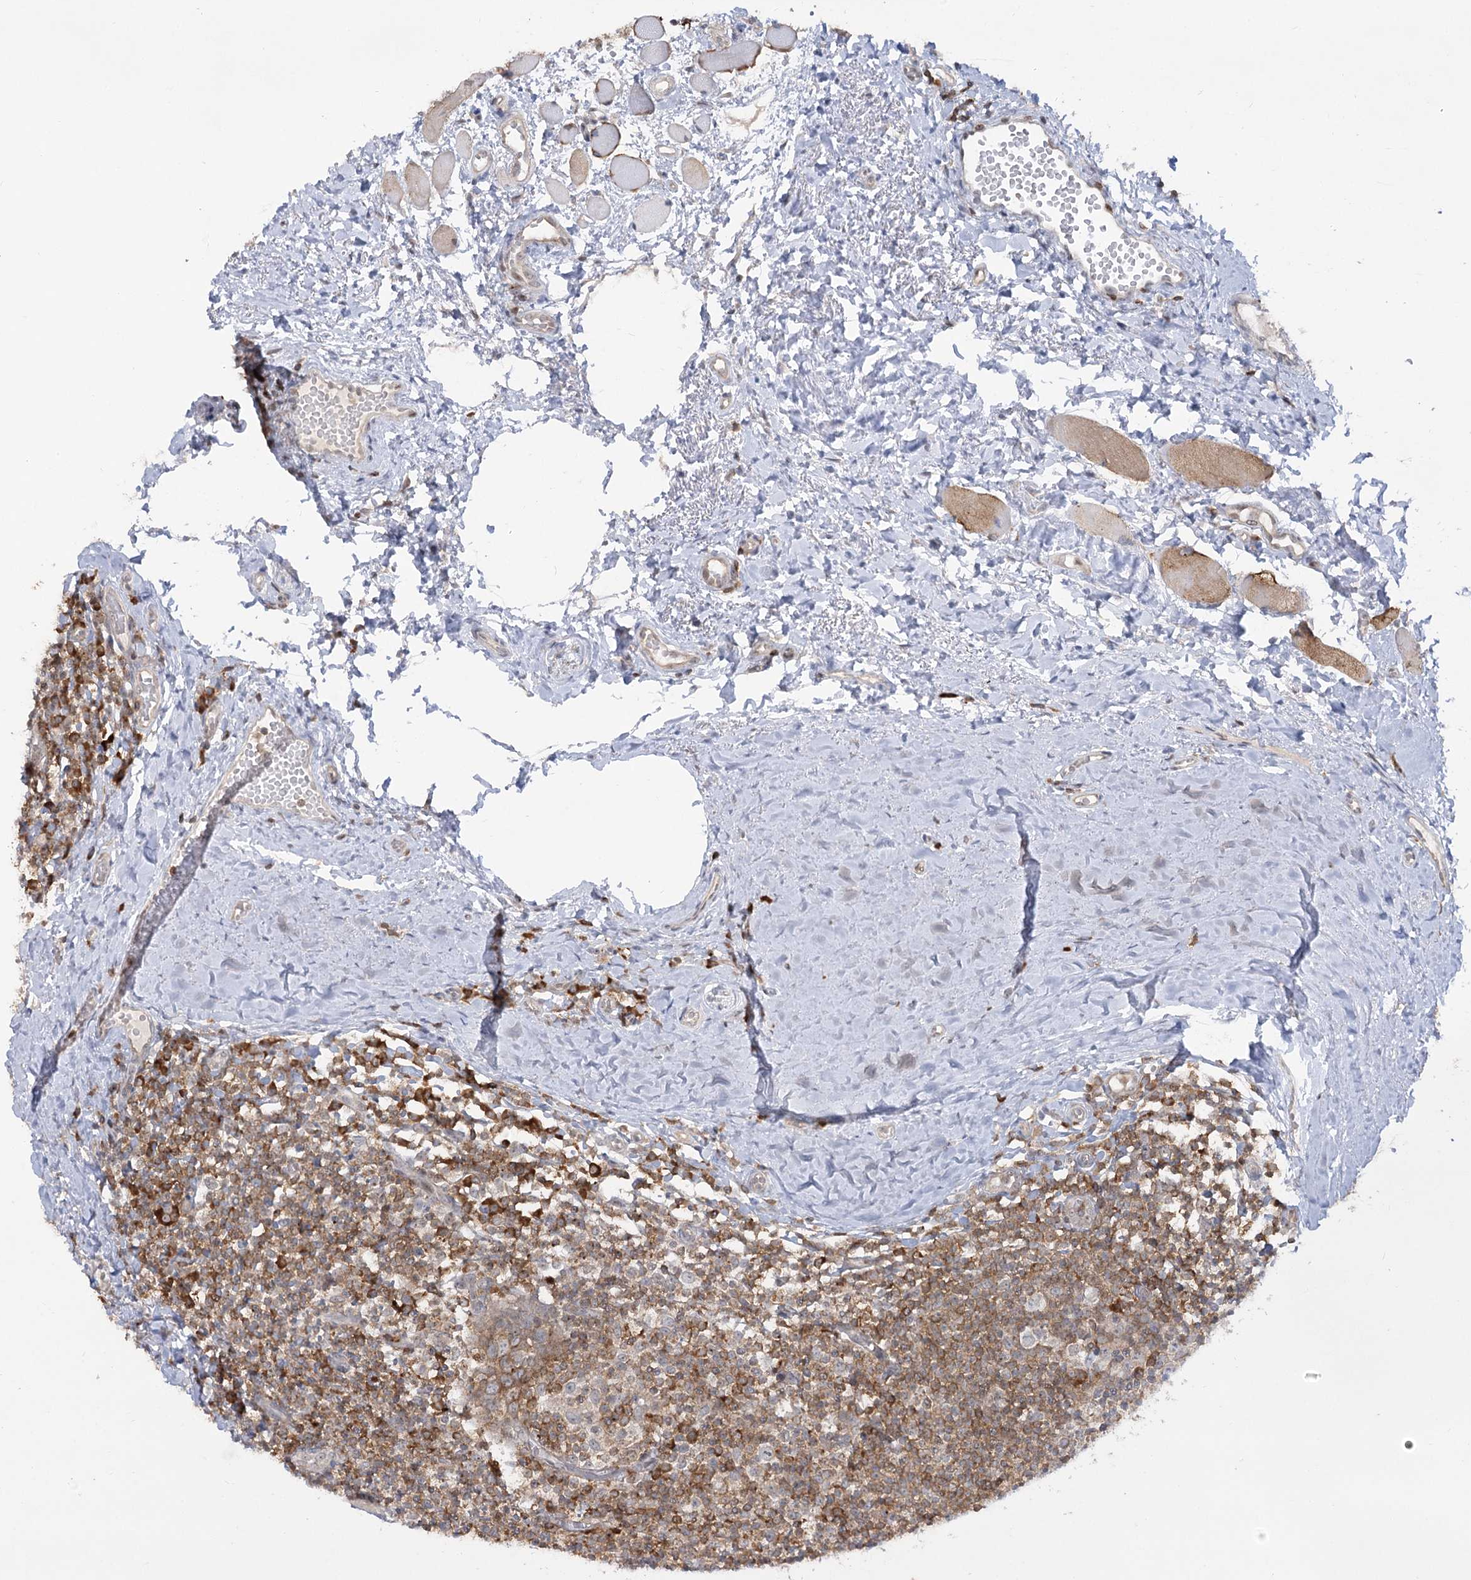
{"staining": {"intensity": "weak", "quantity": "25%-75%", "location": "cytoplasmic/membranous"}, "tissue": "tonsil", "cell_type": "Germinal center cells", "image_type": "normal", "snomed": [{"axis": "morphology", "description": "Normal tissue, NOS"}, {"axis": "topography", "description": "Tonsil"}], "caption": "Immunohistochemical staining of unremarkable tonsil demonstrates 25%-75% levels of weak cytoplasmic/membranous protein positivity in approximately 25%-75% of germinal center cells.", "gene": "SYTL1", "patient": {"sex": "female", "age": 19}}